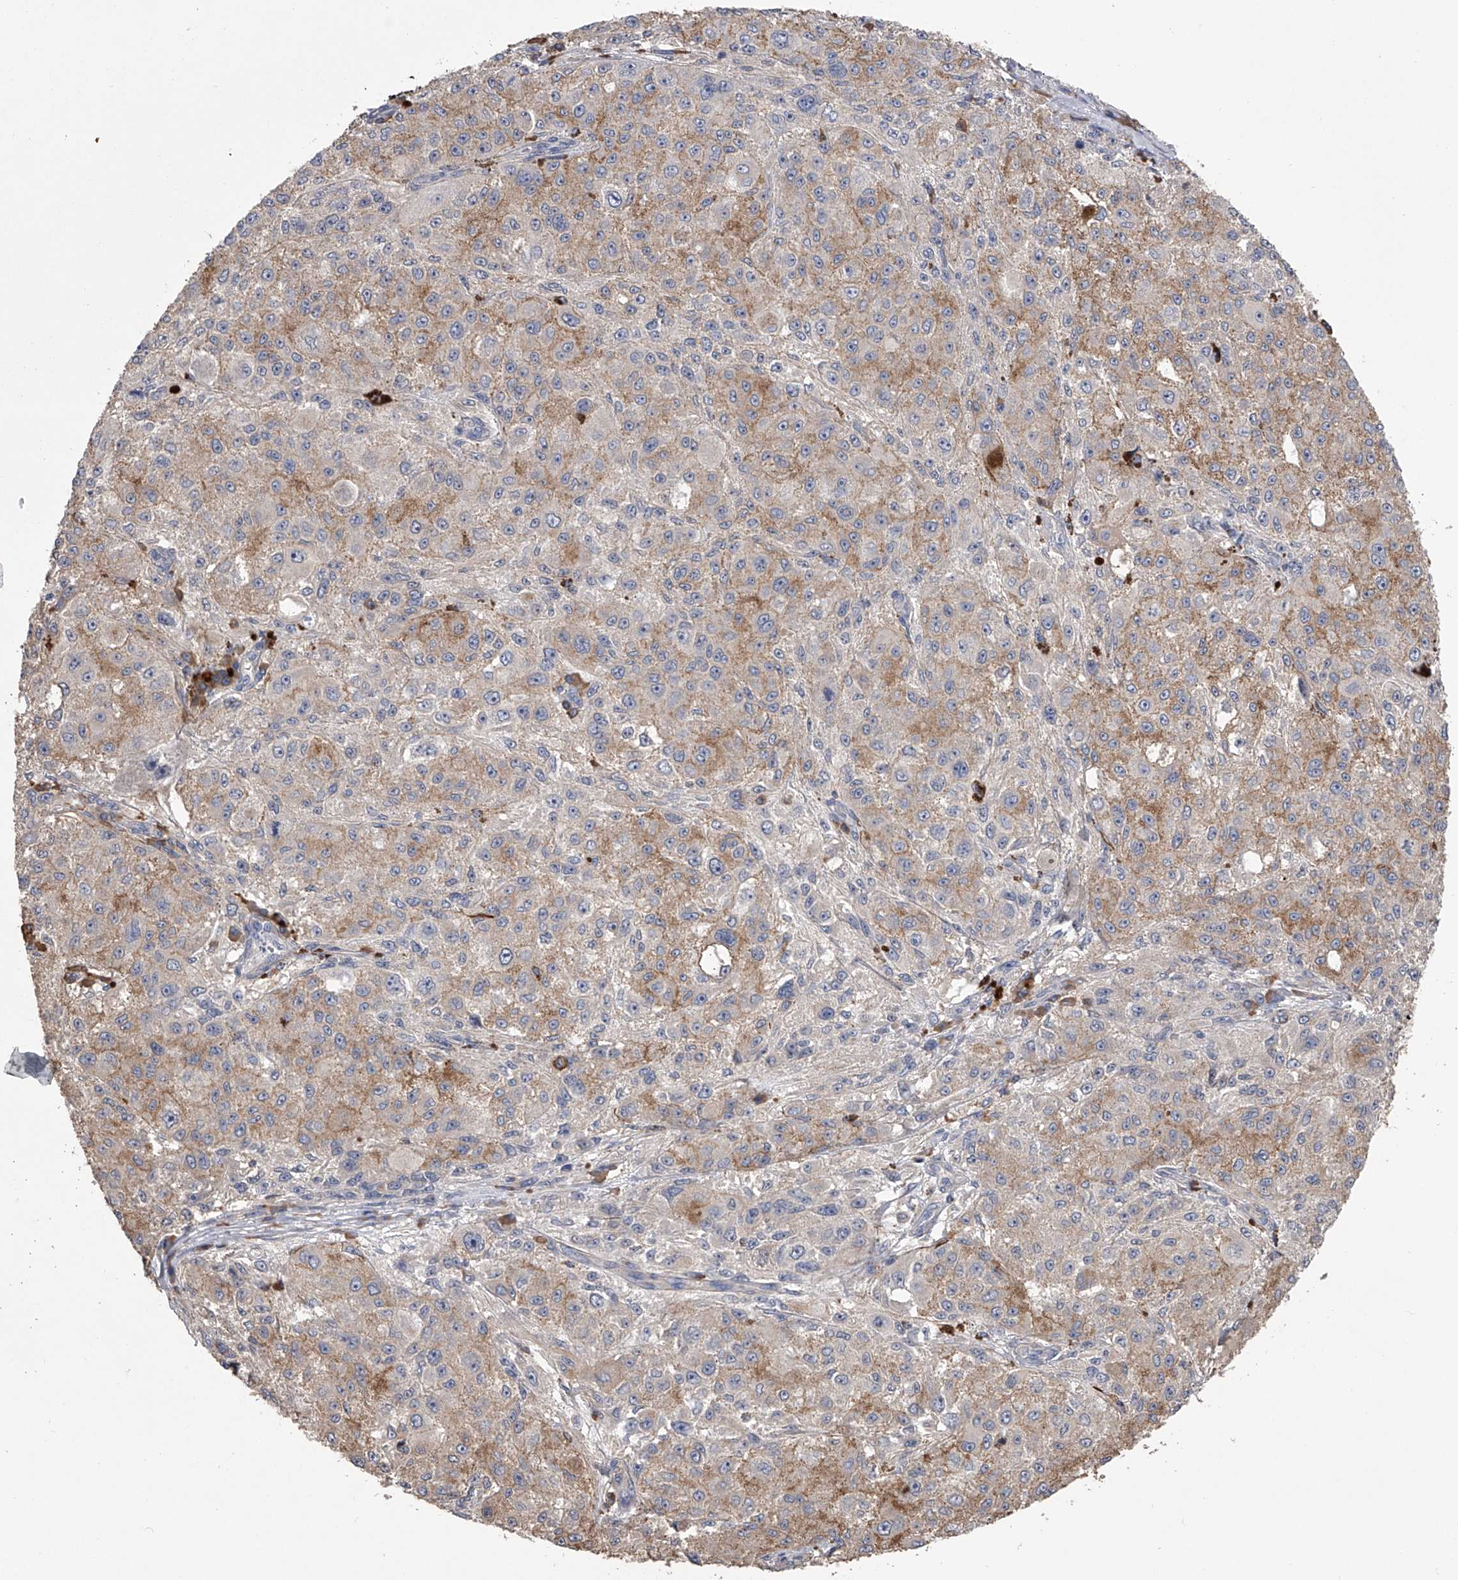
{"staining": {"intensity": "weak", "quantity": "25%-75%", "location": "cytoplasmic/membranous"}, "tissue": "melanoma", "cell_type": "Tumor cells", "image_type": "cancer", "snomed": [{"axis": "morphology", "description": "Necrosis, NOS"}, {"axis": "morphology", "description": "Malignant melanoma, NOS"}, {"axis": "topography", "description": "Skin"}], "caption": "The image reveals immunohistochemical staining of melanoma. There is weak cytoplasmic/membranous positivity is seen in about 25%-75% of tumor cells.", "gene": "ZNF343", "patient": {"sex": "female", "age": 87}}